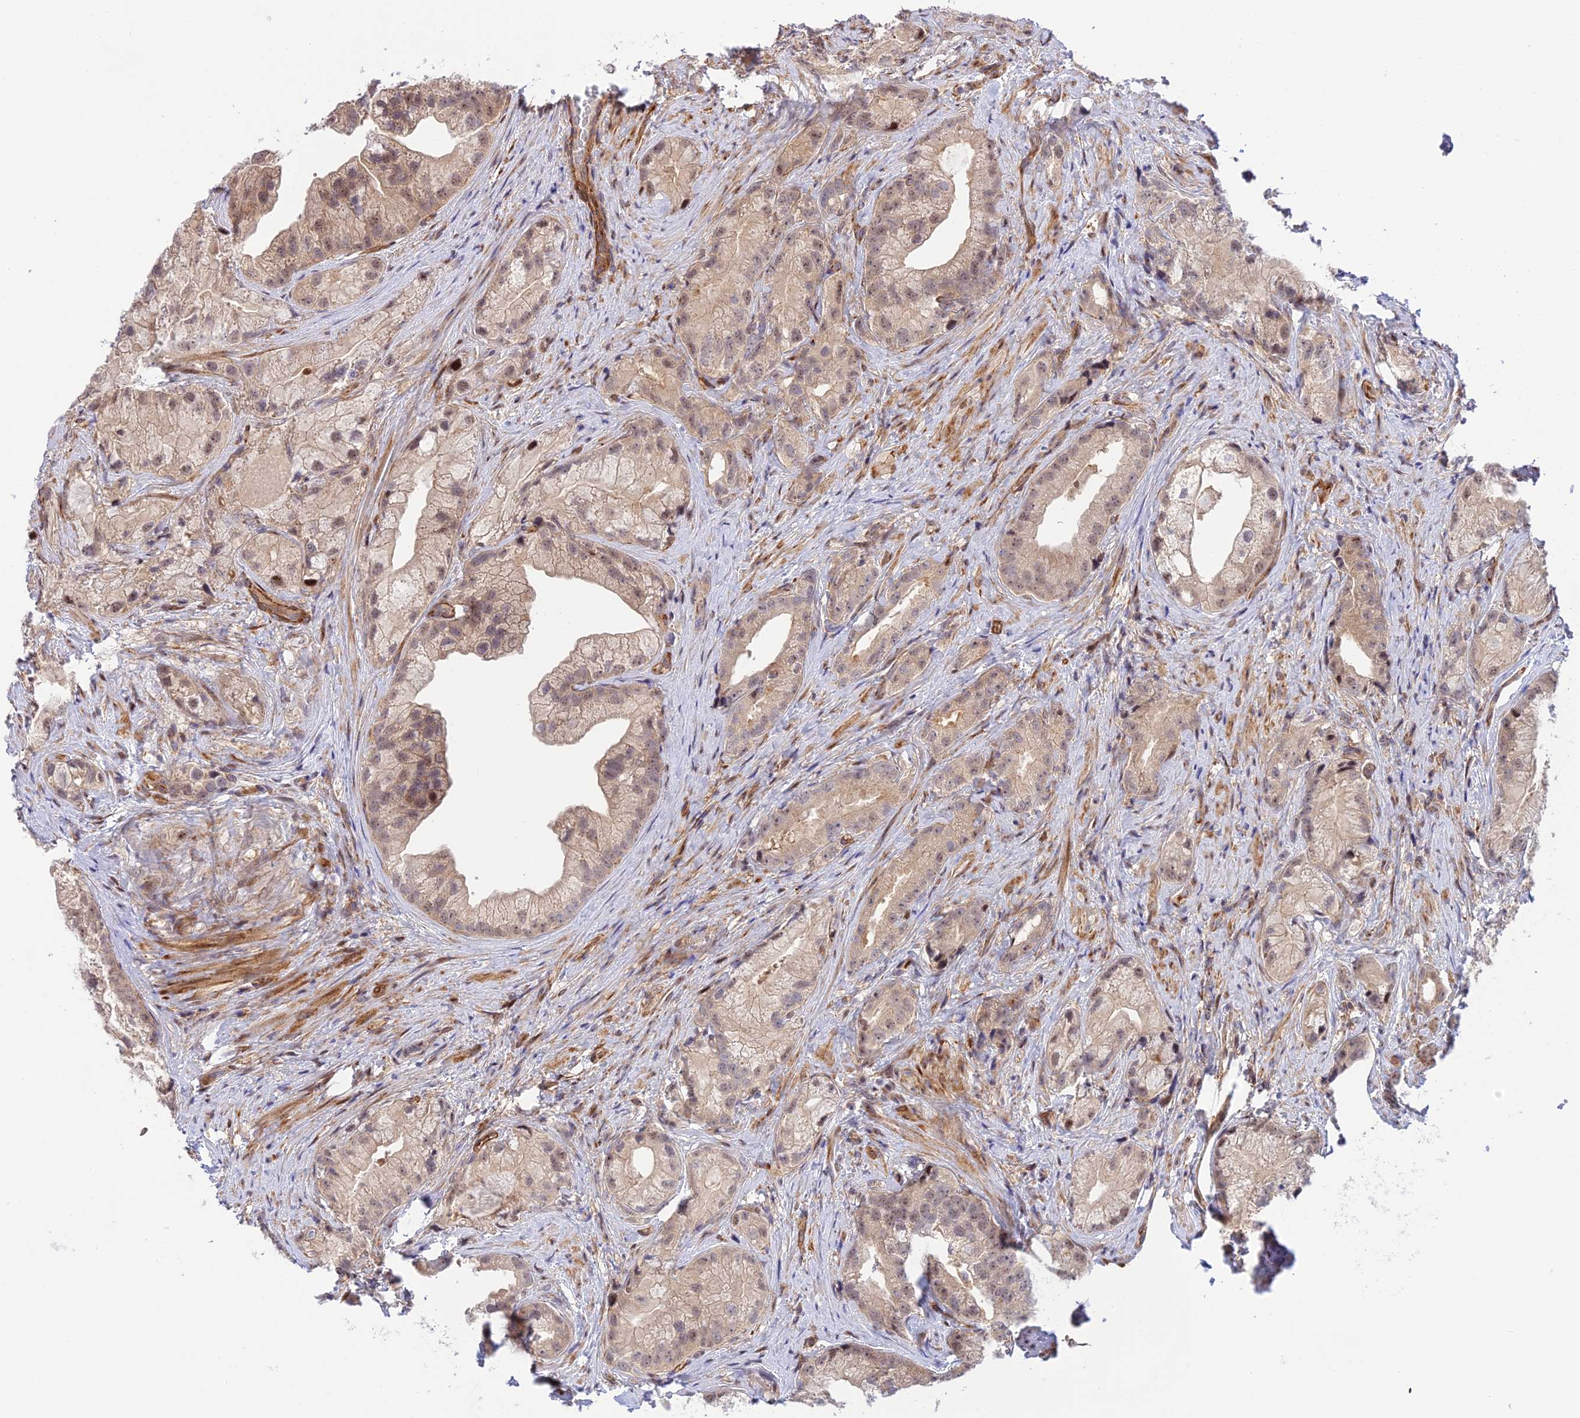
{"staining": {"intensity": "weak", "quantity": "25%-75%", "location": "nuclear"}, "tissue": "prostate cancer", "cell_type": "Tumor cells", "image_type": "cancer", "snomed": [{"axis": "morphology", "description": "Adenocarcinoma, Low grade"}, {"axis": "topography", "description": "Prostate"}], "caption": "Human prostate cancer (low-grade adenocarcinoma) stained with a protein marker reveals weak staining in tumor cells.", "gene": "ZNF584", "patient": {"sex": "male", "age": 71}}